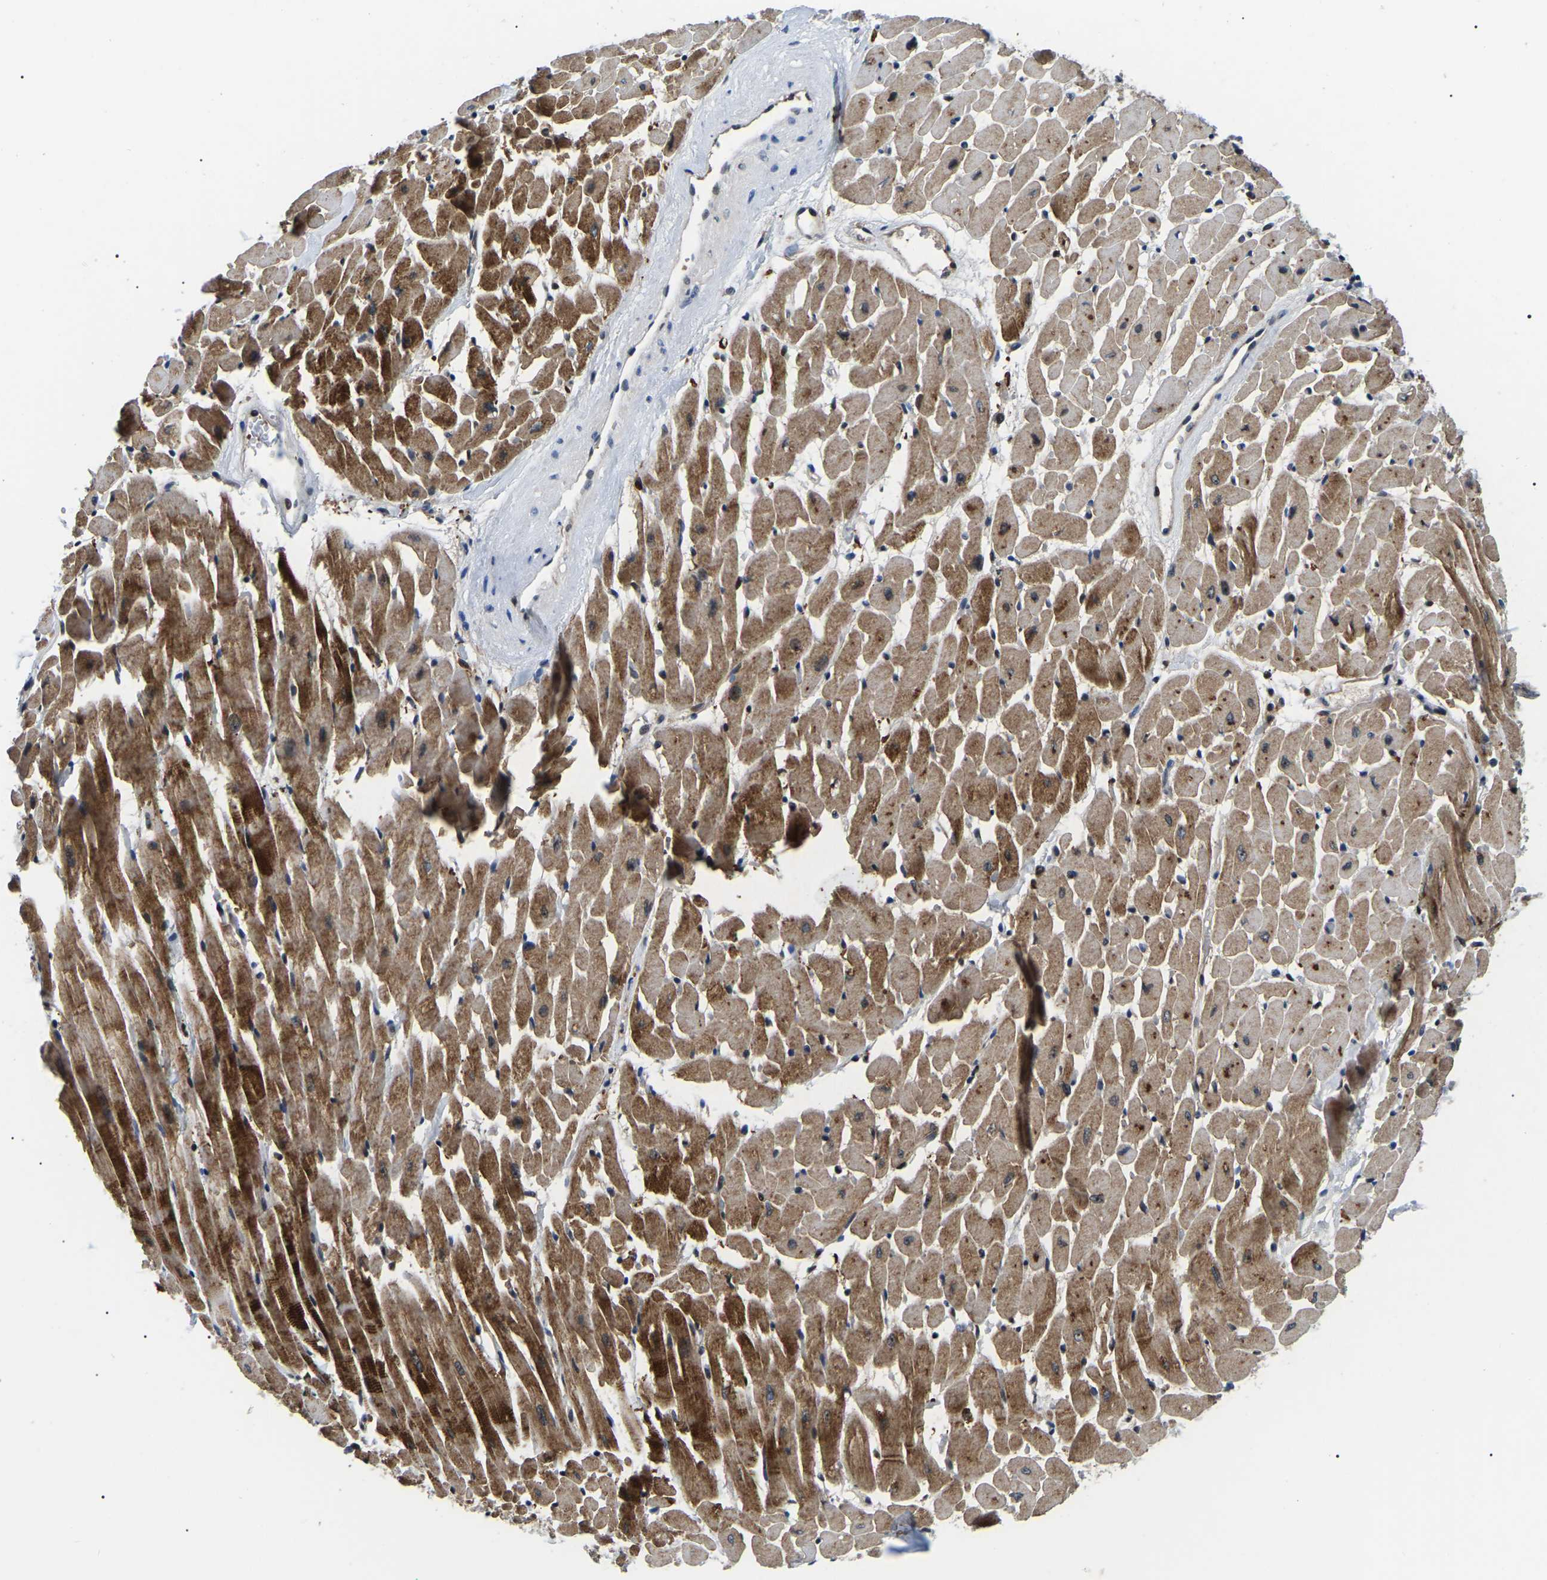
{"staining": {"intensity": "moderate", "quantity": ">75%", "location": "cytoplasmic/membranous"}, "tissue": "heart muscle", "cell_type": "Cardiomyocytes", "image_type": "normal", "snomed": [{"axis": "morphology", "description": "Normal tissue, NOS"}, {"axis": "topography", "description": "Heart"}], "caption": "This micrograph shows normal heart muscle stained with immunohistochemistry to label a protein in brown. The cytoplasmic/membranous of cardiomyocytes show moderate positivity for the protein. Nuclei are counter-stained blue.", "gene": "RRP1B", "patient": {"sex": "male", "age": 45}}